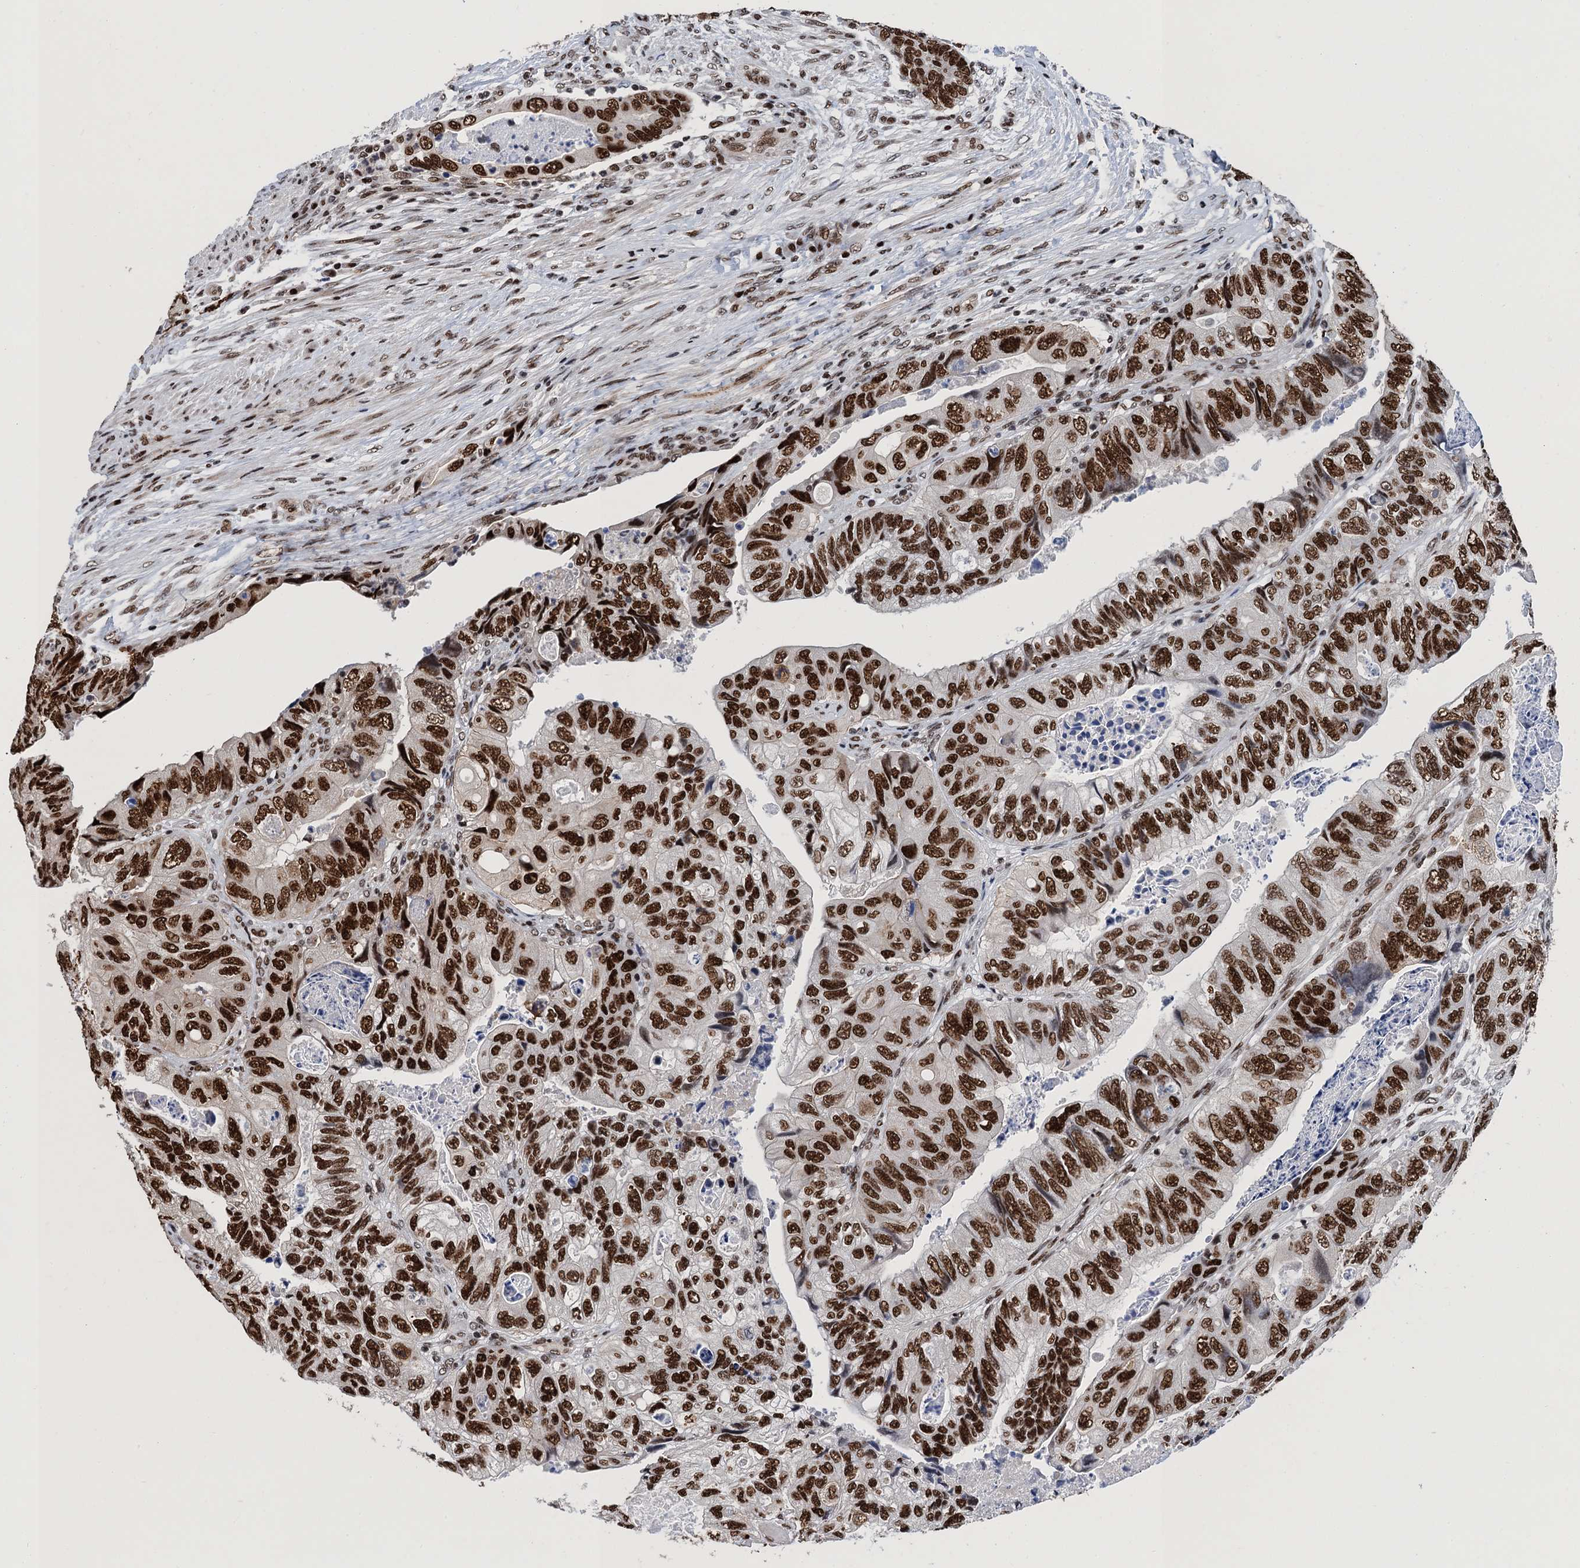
{"staining": {"intensity": "strong", "quantity": ">75%", "location": "nuclear"}, "tissue": "colorectal cancer", "cell_type": "Tumor cells", "image_type": "cancer", "snomed": [{"axis": "morphology", "description": "Adenocarcinoma, NOS"}, {"axis": "topography", "description": "Rectum"}], "caption": "Brown immunohistochemical staining in colorectal cancer (adenocarcinoma) exhibits strong nuclear staining in approximately >75% of tumor cells.", "gene": "PPP4R1", "patient": {"sex": "male", "age": 63}}